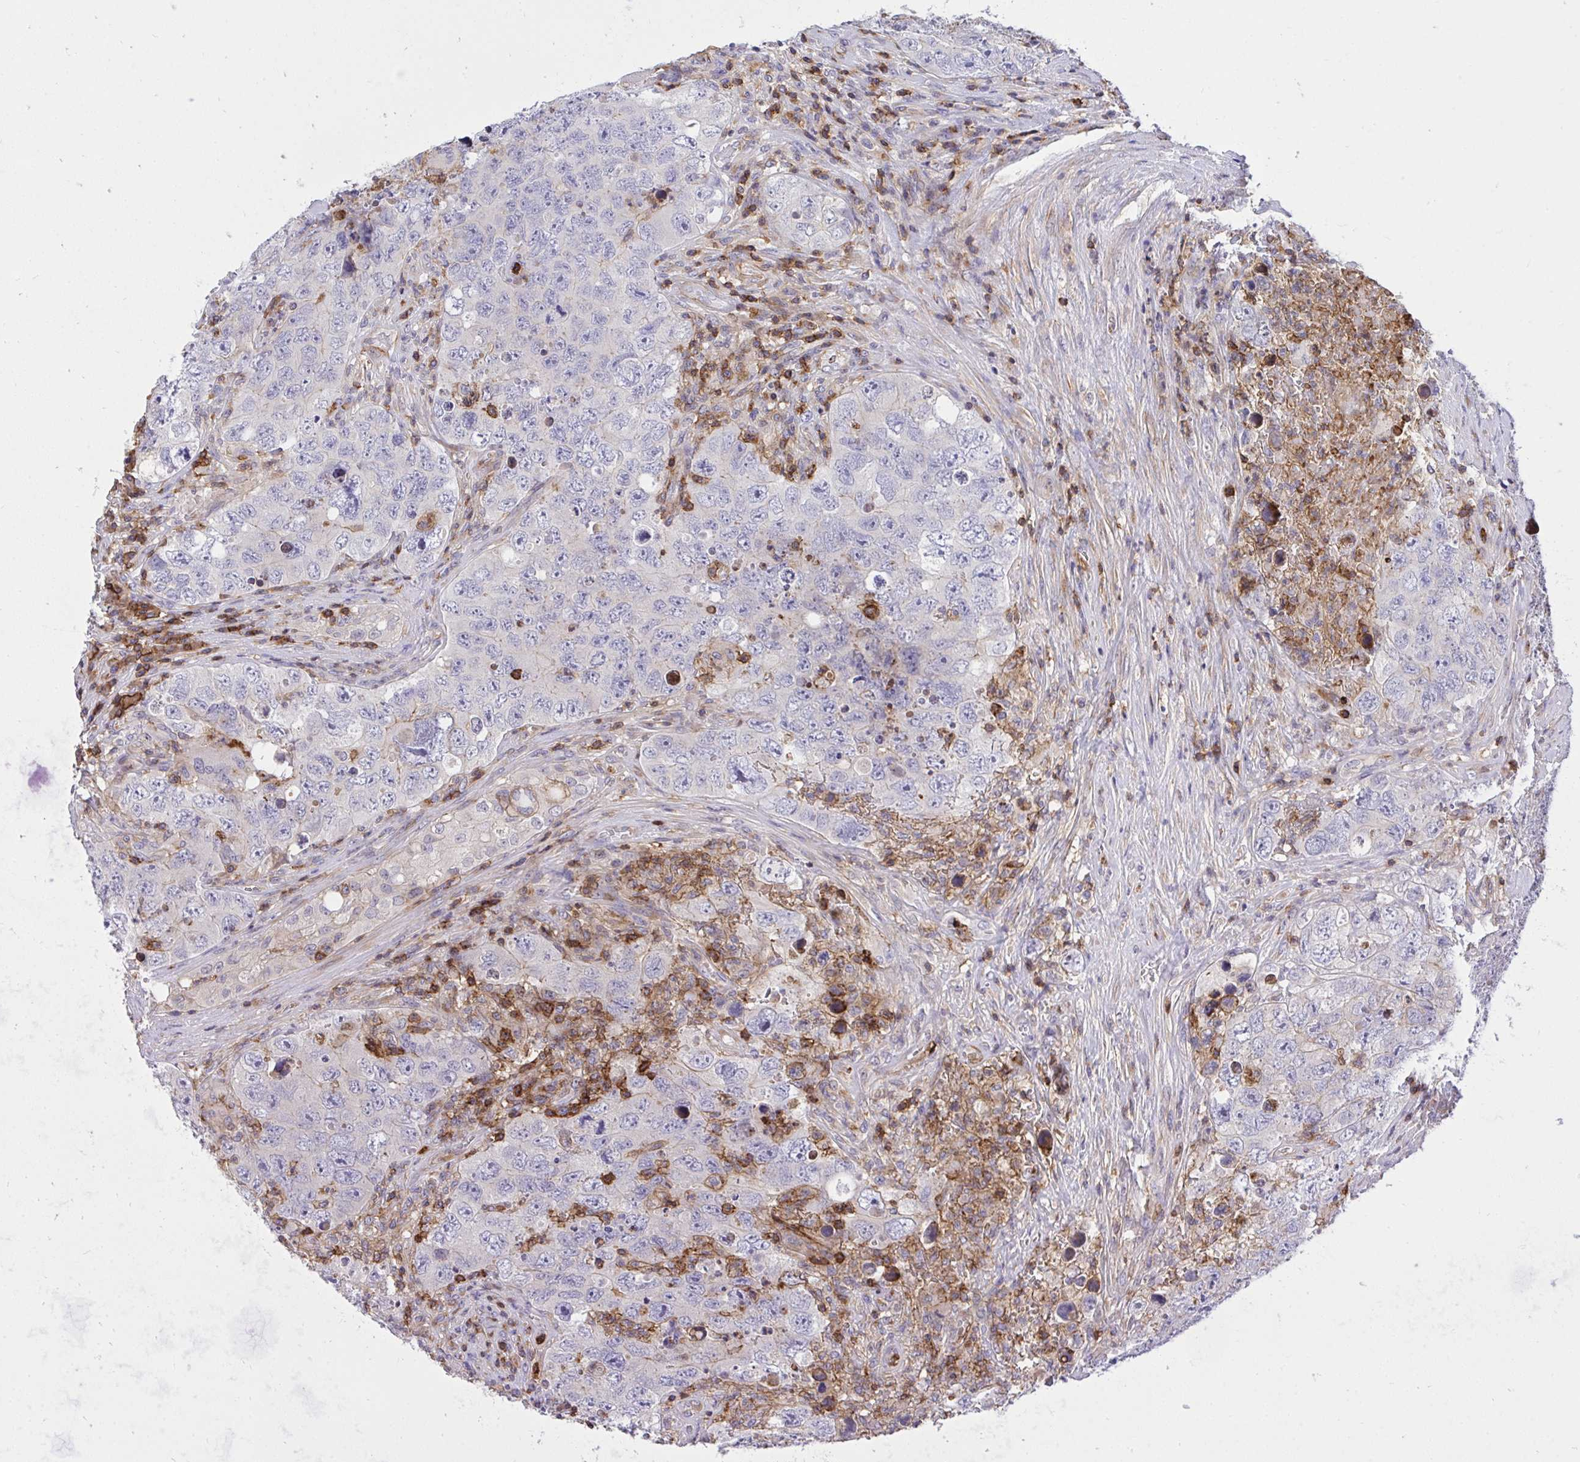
{"staining": {"intensity": "negative", "quantity": "none", "location": "none"}, "tissue": "testis cancer", "cell_type": "Tumor cells", "image_type": "cancer", "snomed": [{"axis": "morphology", "description": "Seminoma, NOS"}, {"axis": "morphology", "description": "Carcinoma, Embryonal, NOS"}, {"axis": "topography", "description": "Testis"}], "caption": "The immunohistochemistry image has no significant staining in tumor cells of testis embryonal carcinoma tissue.", "gene": "ERI1", "patient": {"sex": "male", "age": 43}}